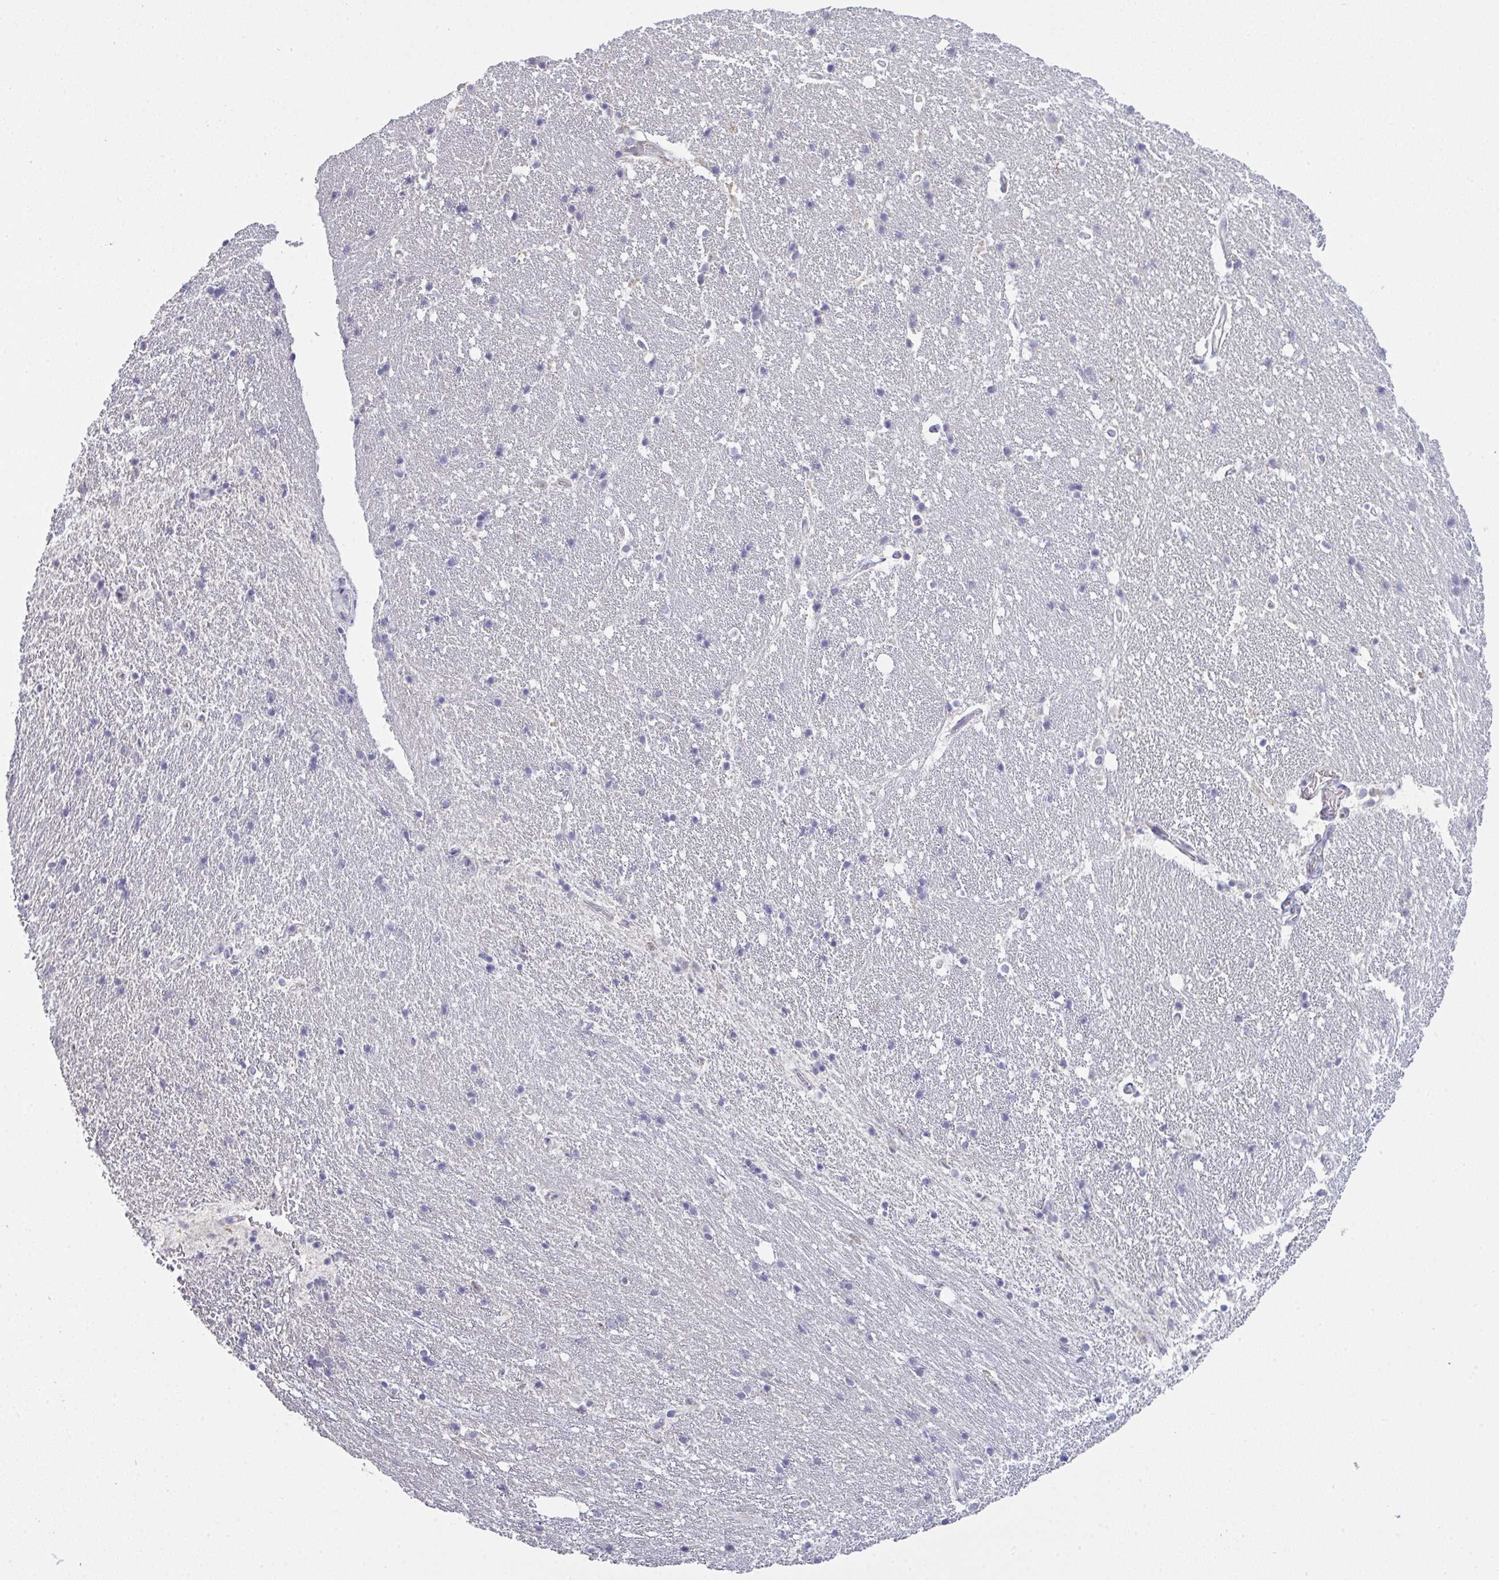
{"staining": {"intensity": "negative", "quantity": "none", "location": "none"}, "tissue": "hippocampus", "cell_type": "Glial cells", "image_type": "normal", "snomed": [{"axis": "morphology", "description": "Normal tissue, NOS"}, {"axis": "topography", "description": "Hippocampus"}], "caption": "Hippocampus was stained to show a protein in brown. There is no significant staining in glial cells. (Stains: DAB (3,3'-diaminobenzidine) IHC with hematoxylin counter stain, Microscopy: brightfield microscopy at high magnification).", "gene": "ADAM21", "patient": {"sex": "male", "age": 63}}